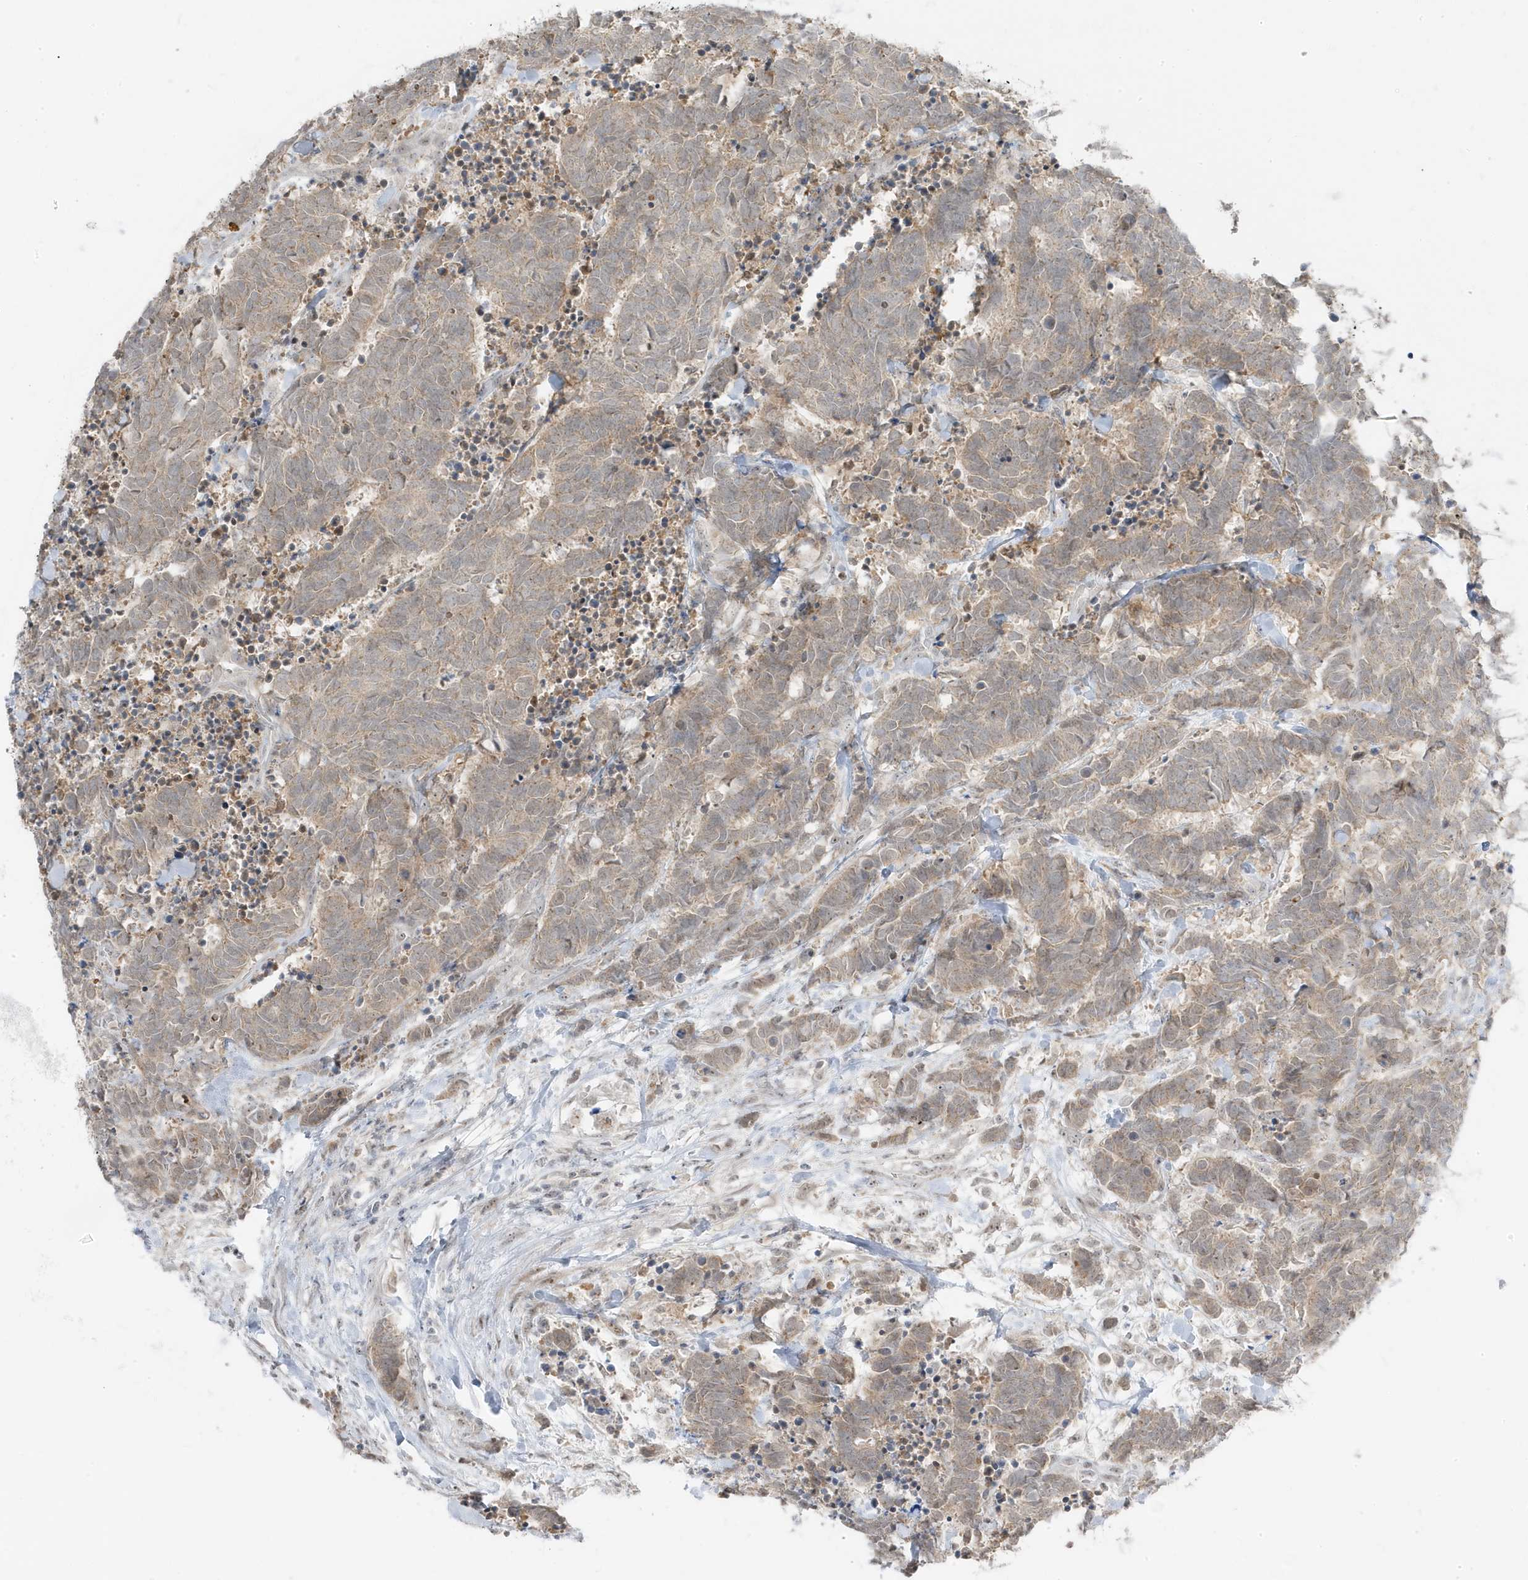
{"staining": {"intensity": "weak", "quantity": ">75%", "location": "cytoplasmic/membranous"}, "tissue": "carcinoid", "cell_type": "Tumor cells", "image_type": "cancer", "snomed": [{"axis": "morphology", "description": "Carcinoma, NOS"}, {"axis": "morphology", "description": "Carcinoid, malignant, NOS"}, {"axis": "topography", "description": "Urinary bladder"}], "caption": "High-magnification brightfield microscopy of carcinoid (malignant) stained with DAB (3,3'-diaminobenzidine) (brown) and counterstained with hematoxylin (blue). tumor cells exhibit weak cytoplasmic/membranous positivity is present in approximately>75% of cells. (DAB (3,3'-diaminobenzidine) IHC with brightfield microscopy, high magnification).", "gene": "TSEN15", "patient": {"sex": "male", "age": 57}}